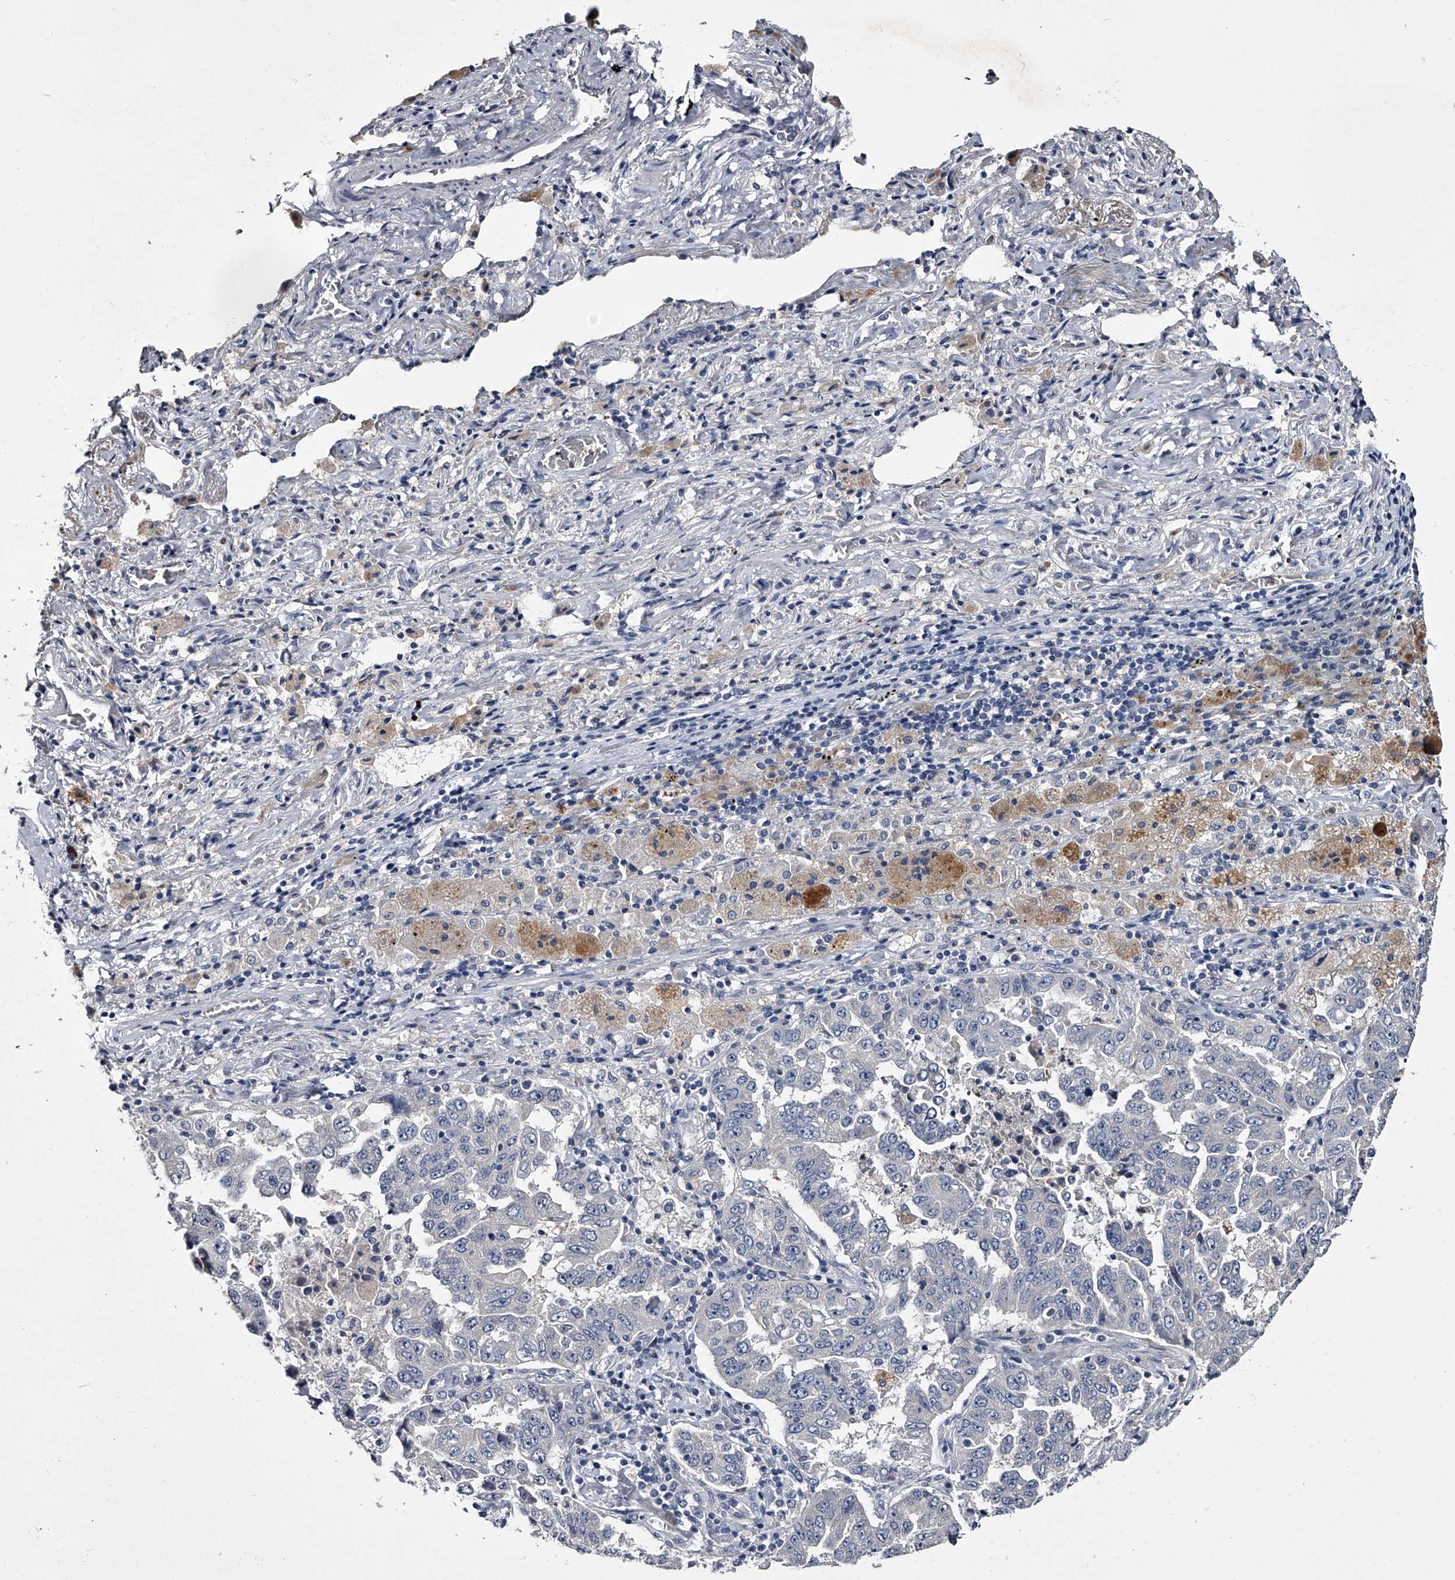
{"staining": {"intensity": "negative", "quantity": "none", "location": "none"}, "tissue": "lung cancer", "cell_type": "Tumor cells", "image_type": "cancer", "snomed": [{"axis": "morphology", "description": "Adenocarcinoma, NOS"}, {"axis": "topography", "description": "Lung"}], "caption": "The image reveals no staining of tumor cells in lung cancer (adenocarcinoma).", "gene": "GAPVD1", "patient": {"sex": "female", "age": 51}}